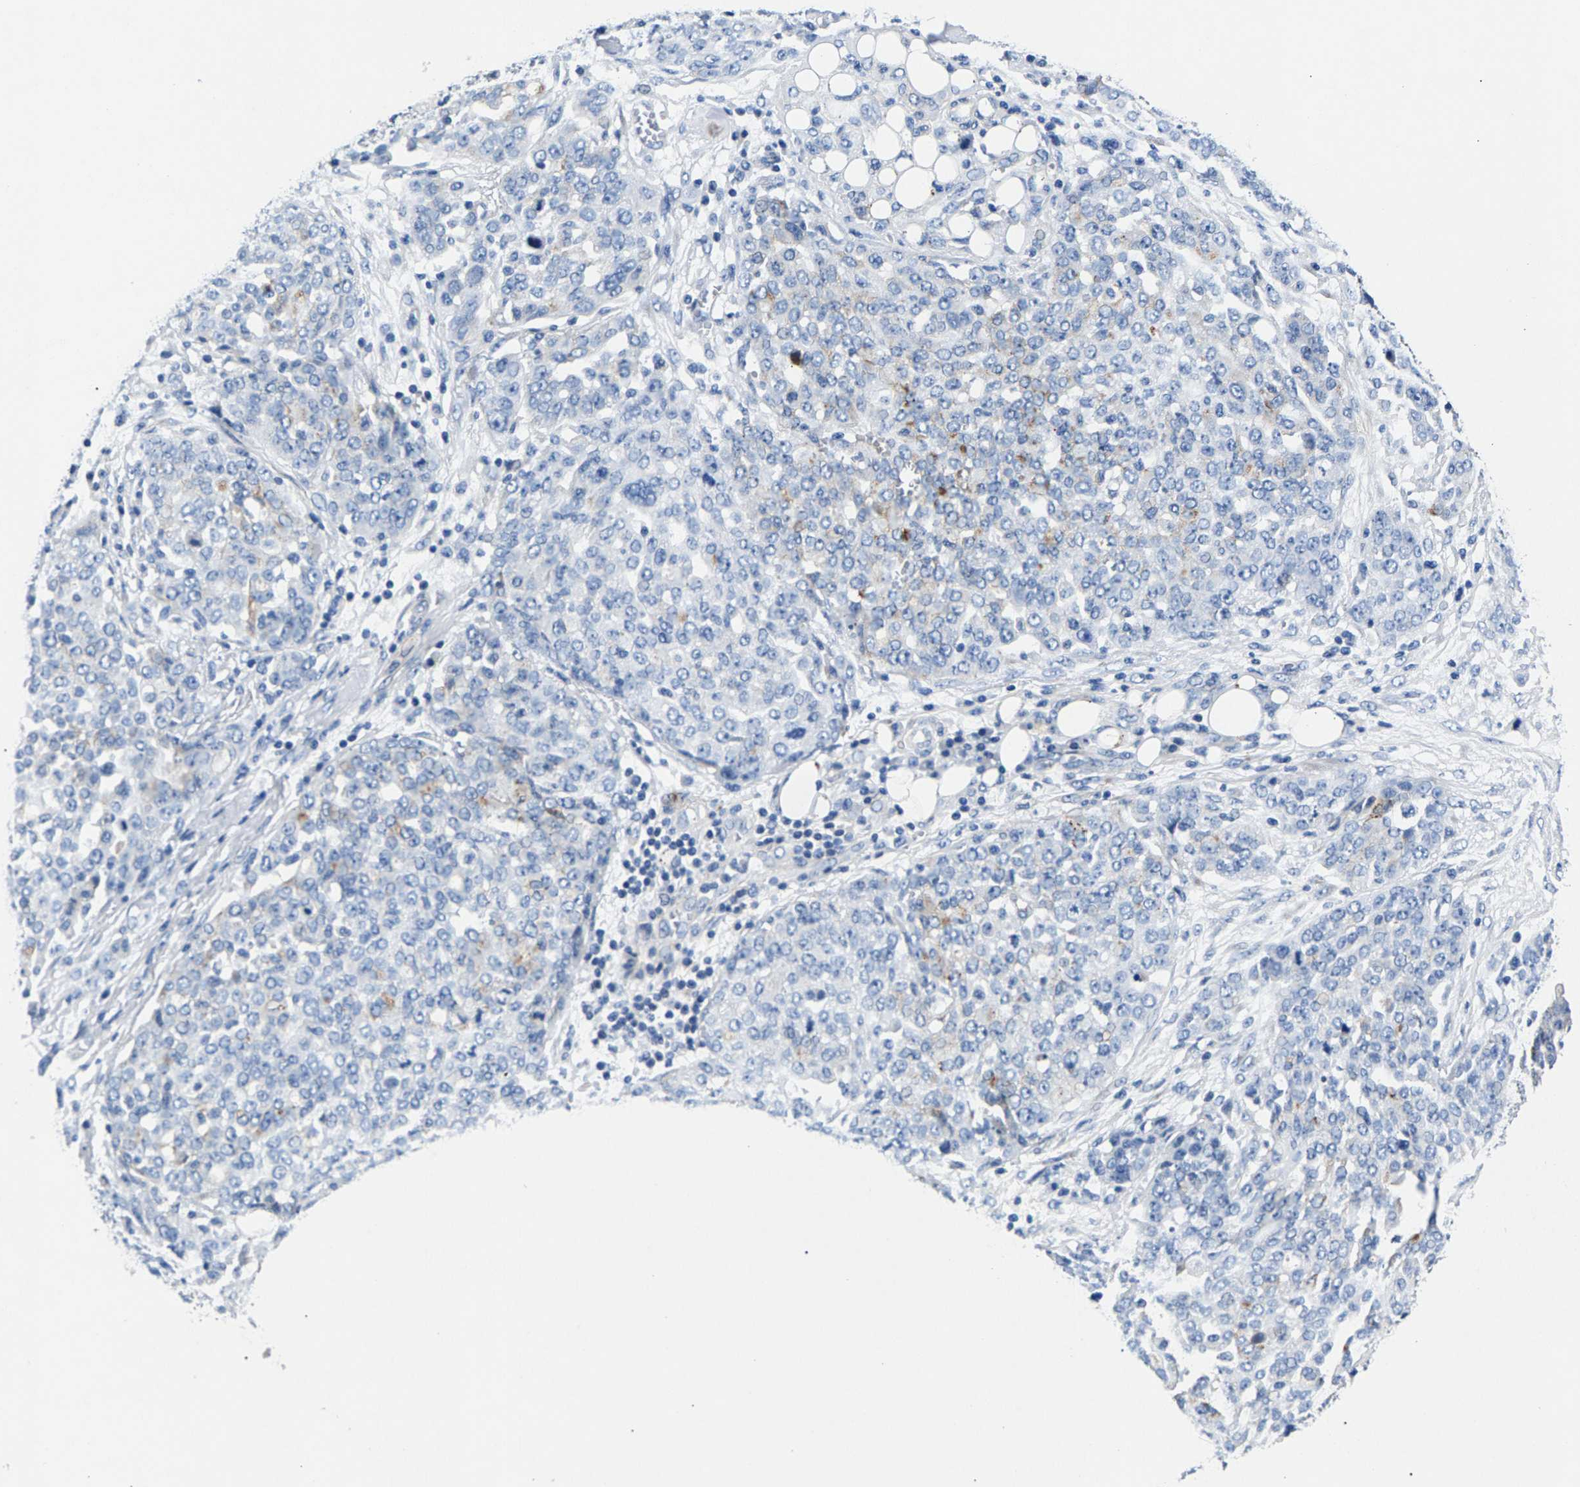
{"staining": {"intensity": "negative", "quantity": "none", "location": "none"}, "tissue": "ovarian cancer", "cell_type": "Tumor cells", "image_type": "cancer", "snomed": [{"axis": "morphology", "description": "Cystadenocarcinoma, serous, NOS"}, {"axis": "topography", "description": "Soft tissue"}, {"axis": "topography", "description": "Ovary"}], "caption": "Immunohistochemical staining of human serous cystadenocarcinoma (ovarian) demonstrates no significant expression in tumor cells. (Brightfield microscopy of DAB (3,3'-diaminobenzidine) IHC at high magnification).", "gene": "P2RY4", "patient": {"sex": "female", "age": 57}}